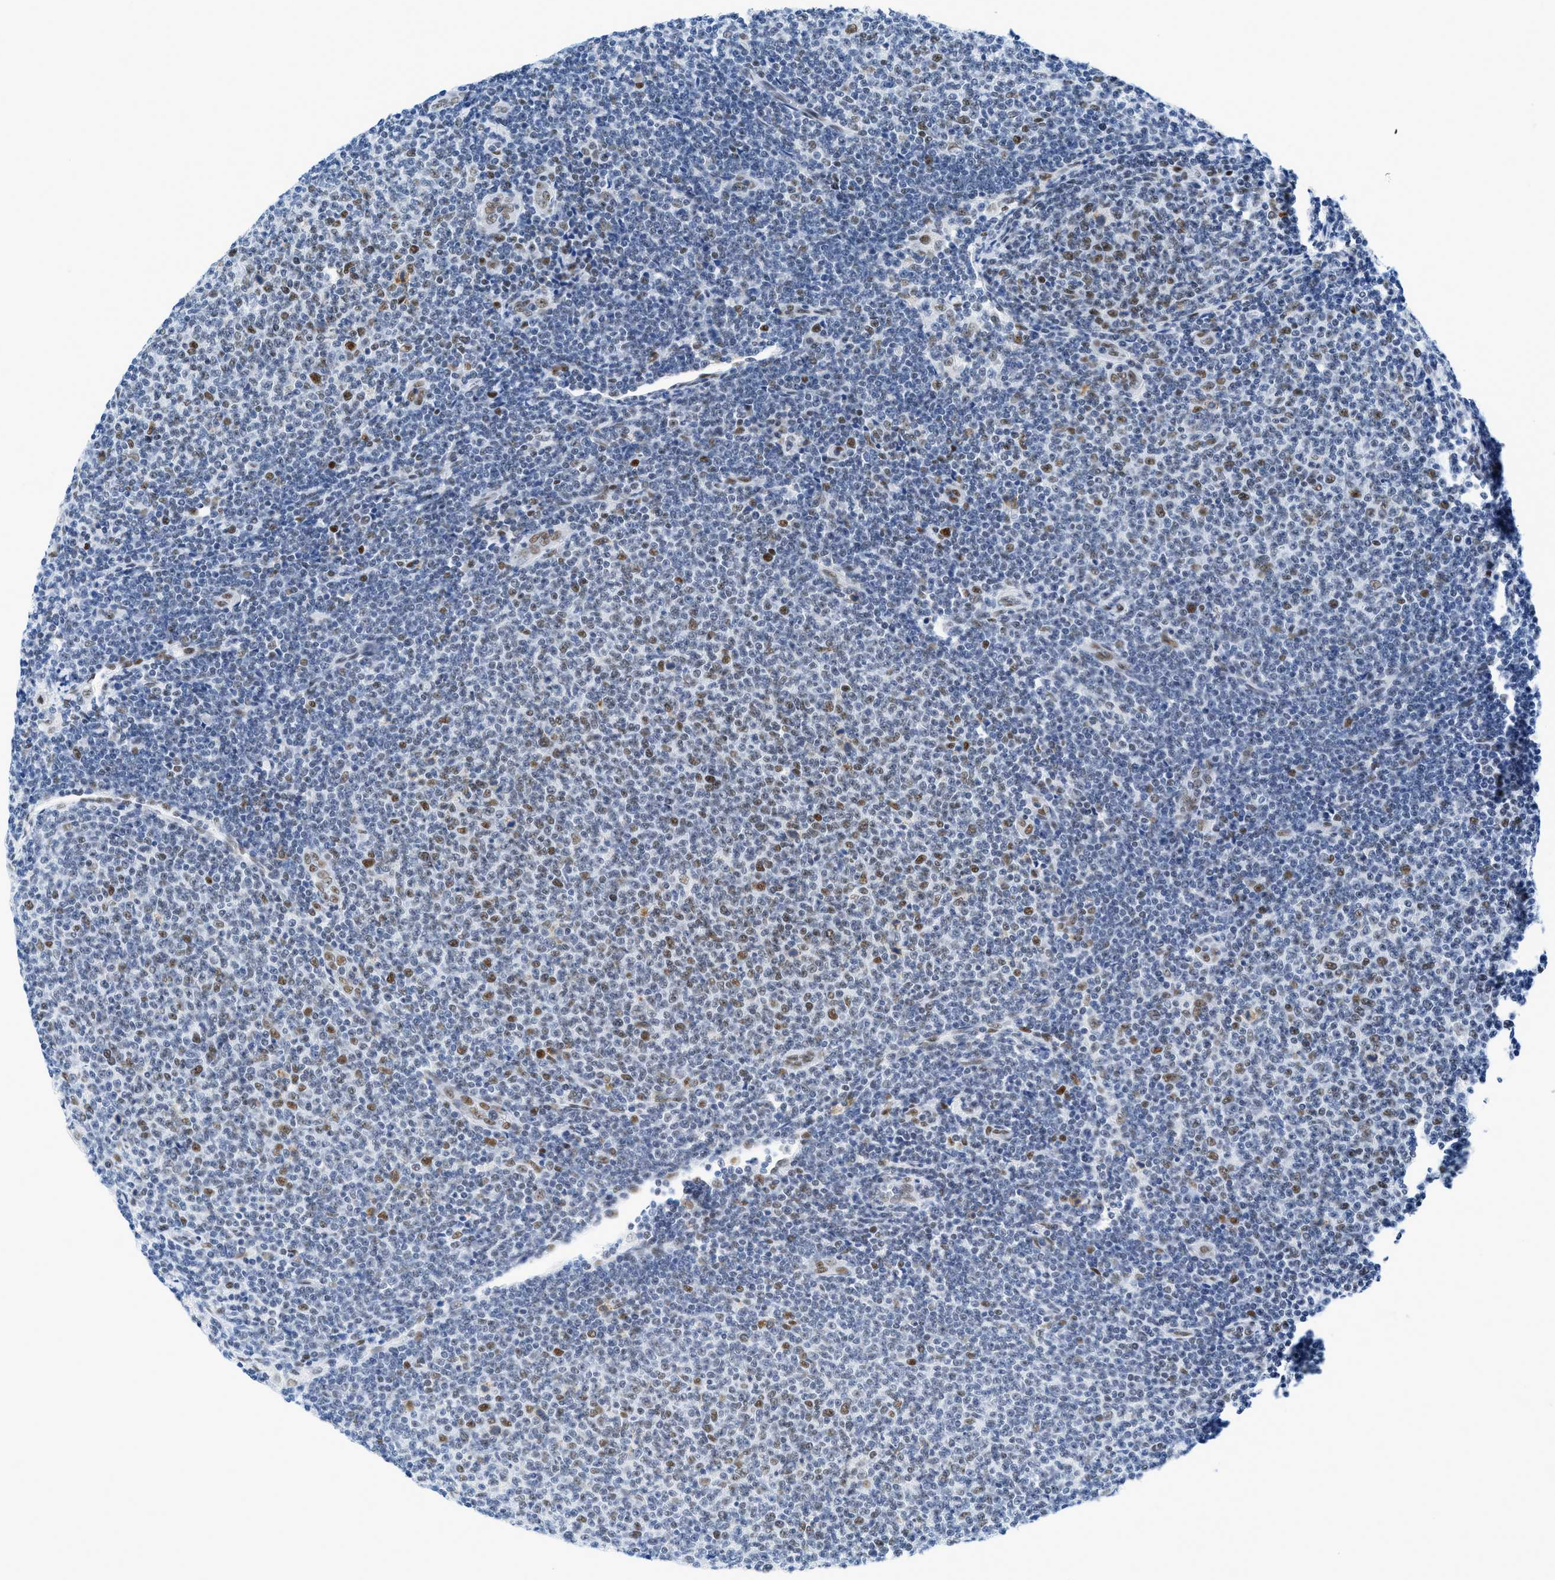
{"staining": {"intensity": "moderate", "quantity": "25%-75%", "location": "nuclear"}, "tissue": "lymphoma", "cell_type": "Tumor cells", "image_type": "cancer", "snomed": [{"axis": "morphology", "description": "Malignant lymphoma, non-Hodgkin's type, Low grade"}, {"axis": "topography", "description": "Lymph node"}], "caption": "The immunohistochemical stain highlights moderate nuclear positivity in tumor cells of lymphoma tissue.", "gene": "SMARCAD1", "patient": {"sex": "male", "age": 66}}